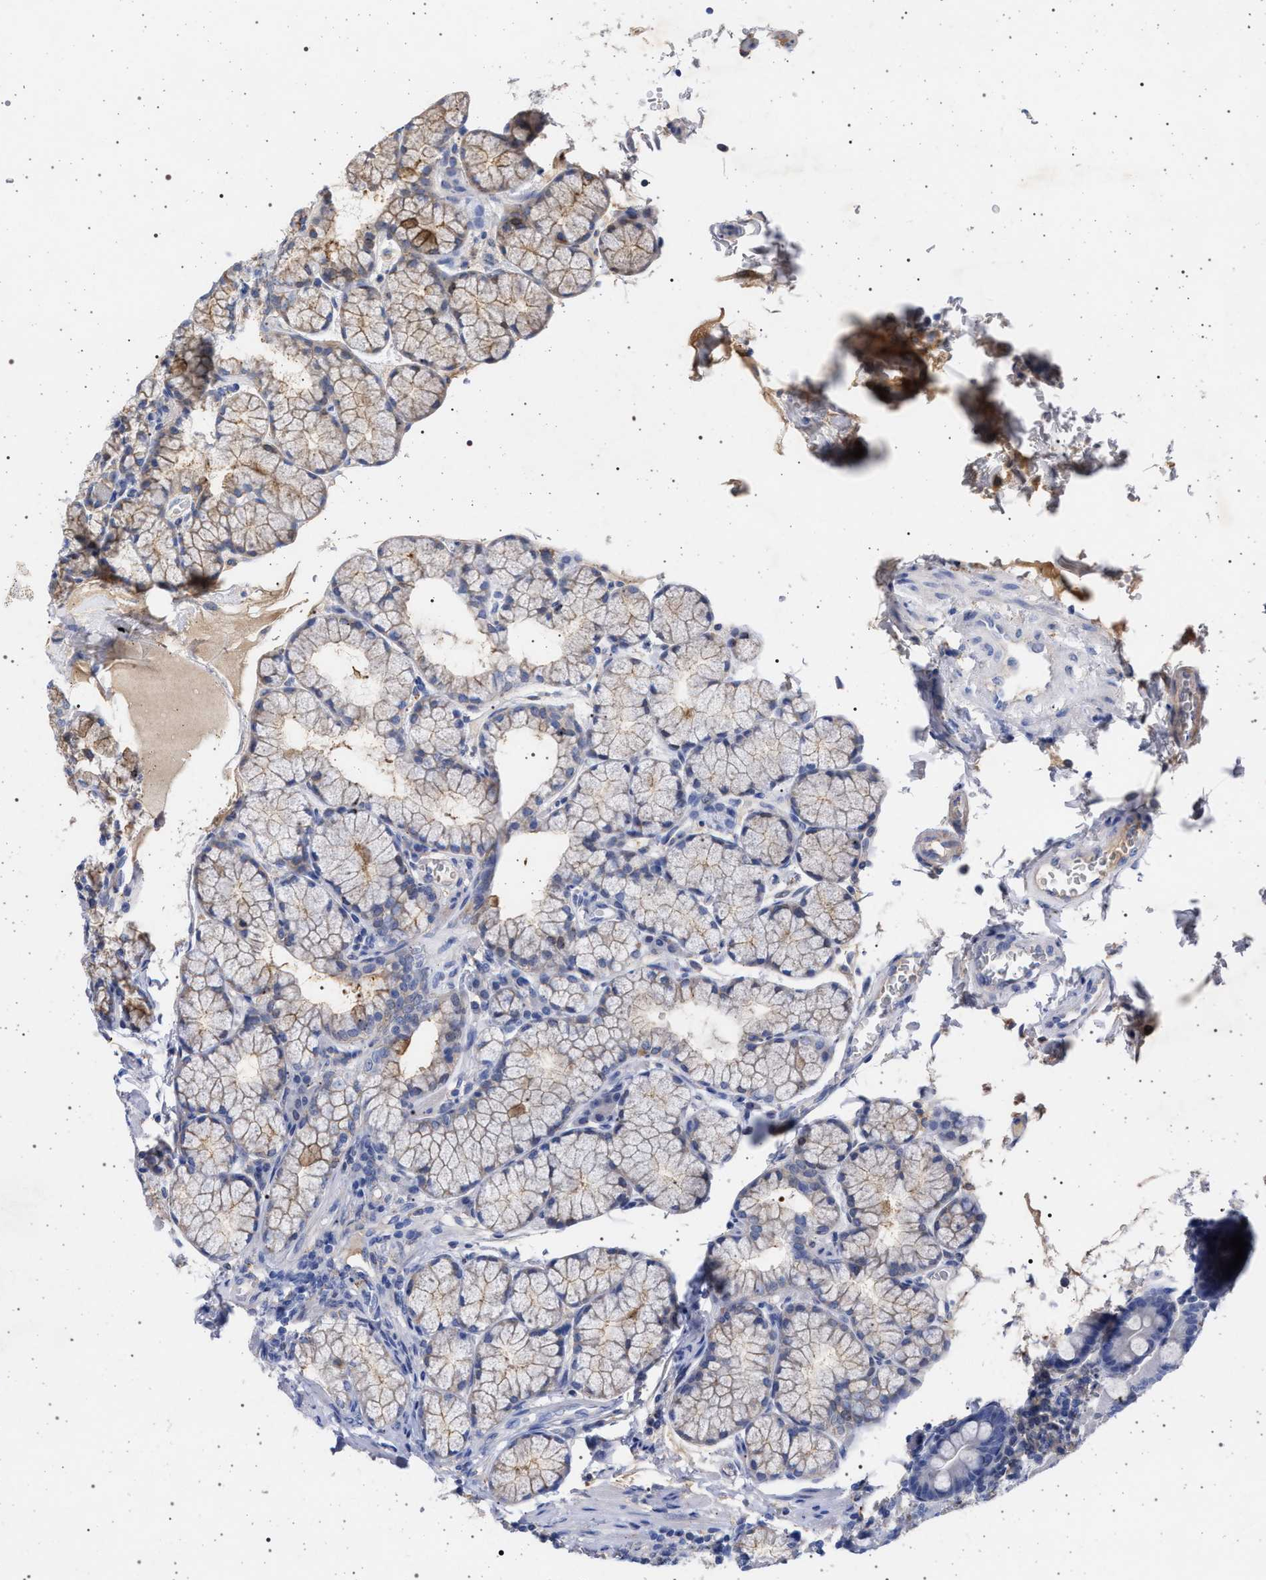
{"staining": {"intensity": "weak", "quantity": "<25%", "location": "cytoplasmic/membranous"}, "tissue": "duodenum", "cell_type": "Glandular cells", "image_type": "normal", "snomed": [{"axis": "morphology", "description": "Normal tissue, NOS"}, {"axis": "topography", "description": "Duodenum"}], "caption": "High magnification brightfield microscopy of benign duodenum stained with DAB (3,3'-diaminobenzidine) (brown) and counterstained with hematoxylin (blue): glandular cells show no significant expression. (Immunohistochemistry, brightfield microscopy, high magnification).", "gene": "PLG", "patient": {"sex": "male", "age": 50}}